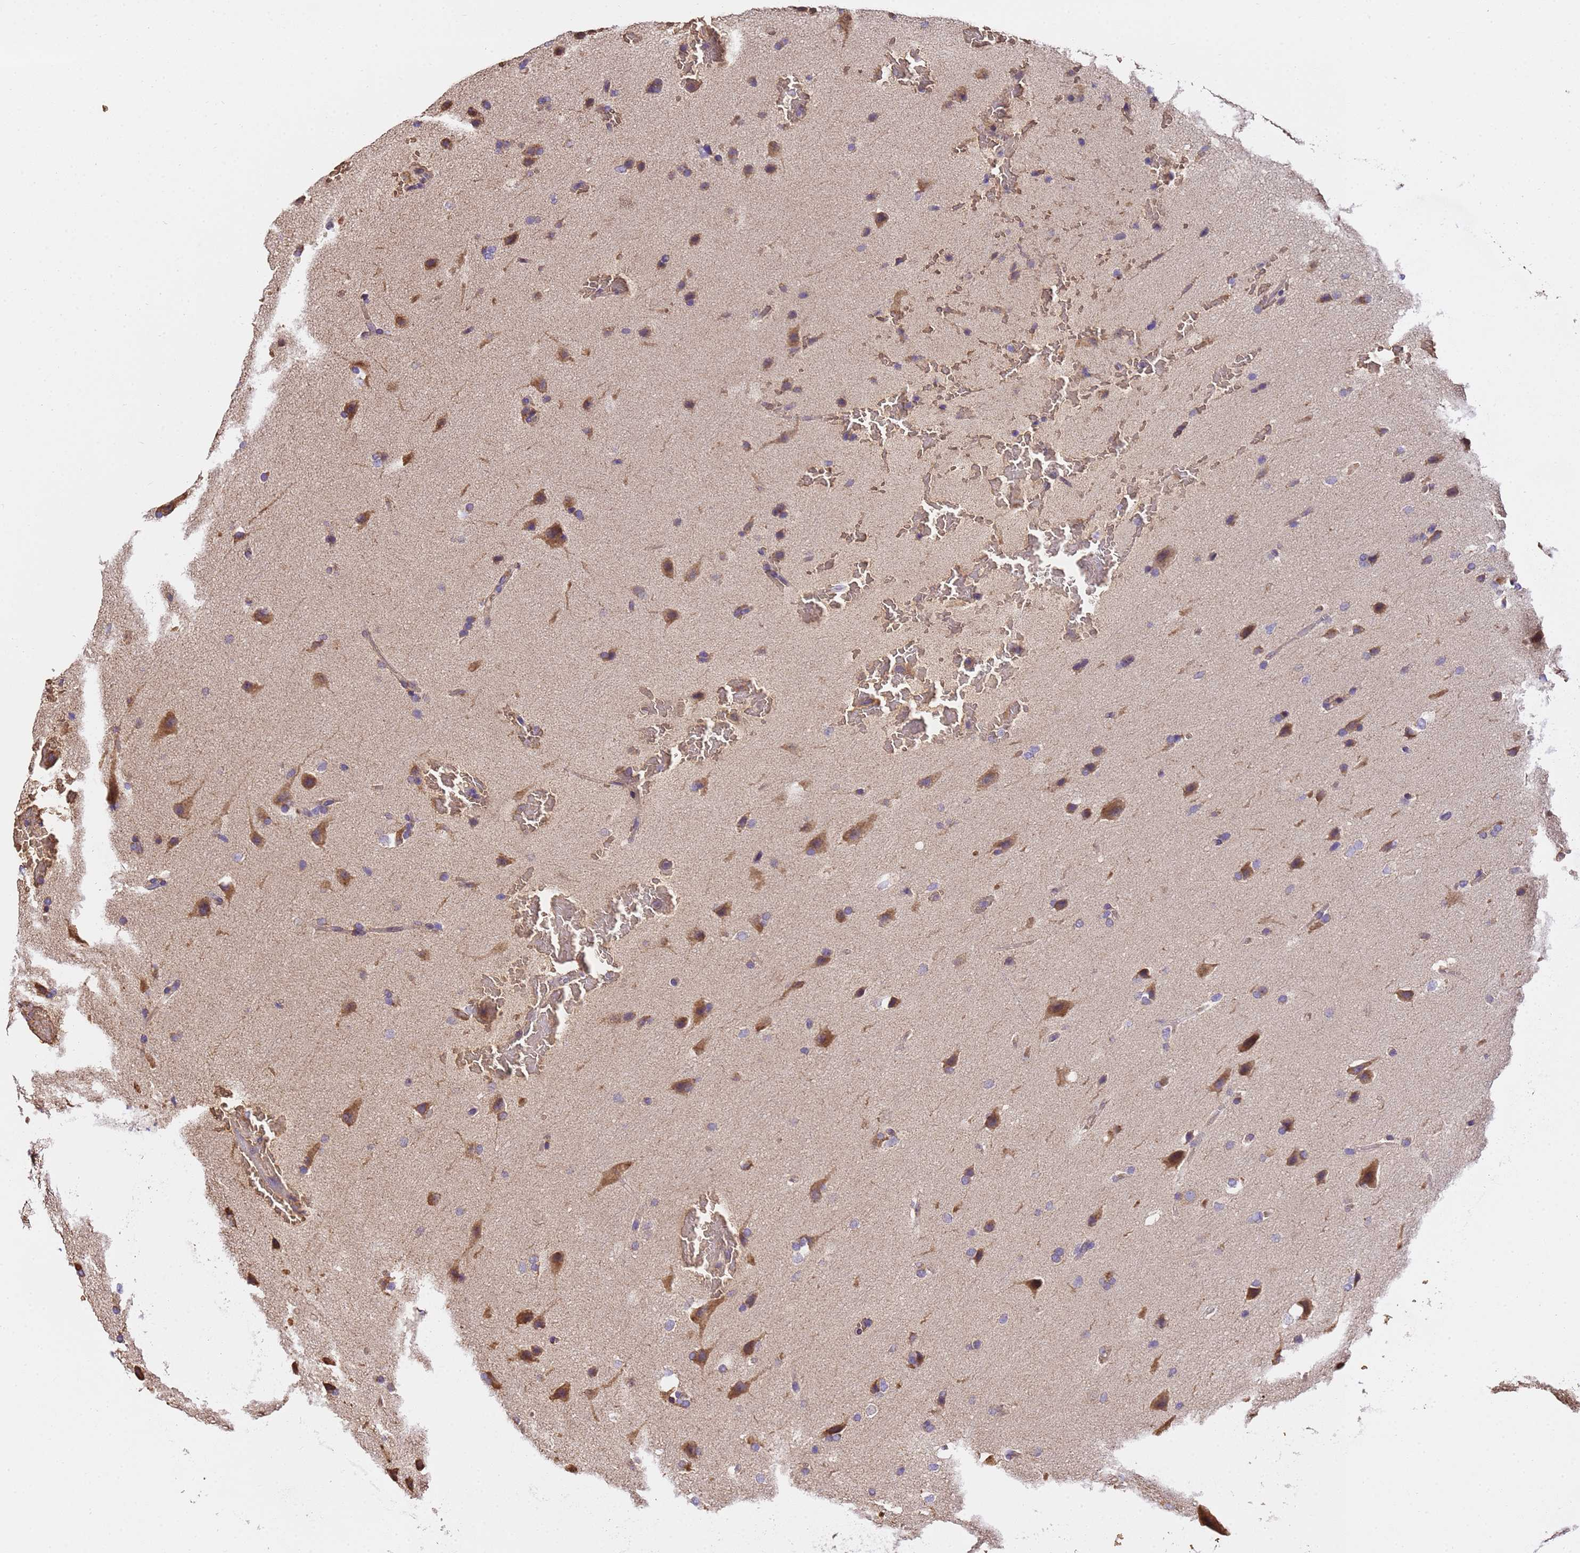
{"staining": {"intensity": "moderate", "quantity": "25%-75%", "location": "cytoplasmic/membranous"}, "tissue": "glioma", "cell_type": "Tumor cells", "image_type": "cancer", "snomed": [{"axis": "morphology", "description": "Glioma, malignant, Low grade"}, {"axis": "topography", "description": "Brain"}], "caption": "A medium amount of moderate cytoplasmic/membranous expression is identified in about 25%-75% of tumor cells in glioma tissue.", "gene": "LRRIQ1", "patient": {"sex": "female", "age": 37}}